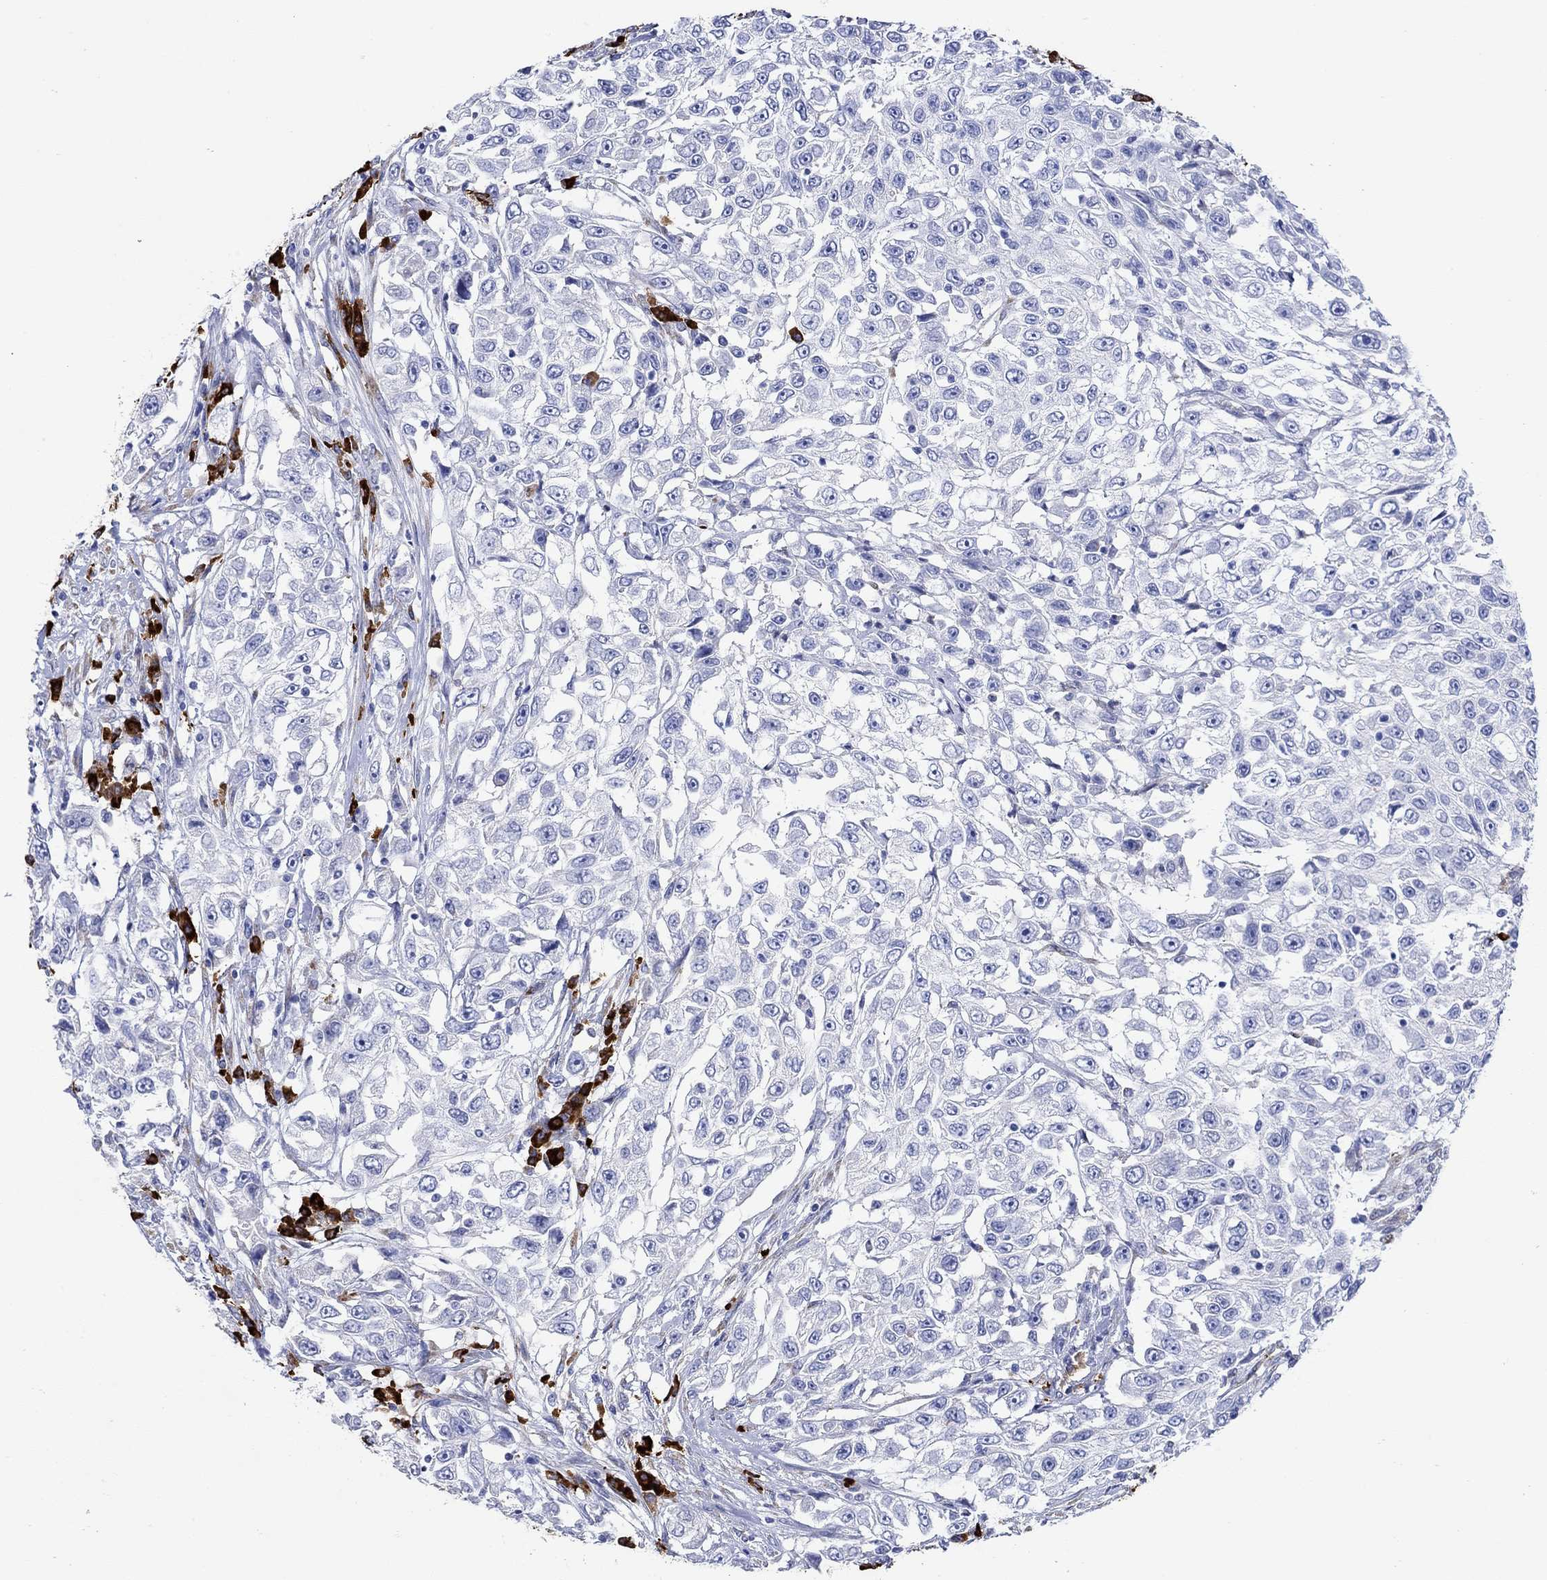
{"staining": {"intensity": "negative", "quantity": "none", "location": "none"}, "tissue": "urothelial cancer", "cell_type": "Tumor cells", "image_type": "cancer", "snomed": [{"axis": "morphology", "description": "Urothelial carcinoma, High grade"}, {"axis": "topography", "description": "Urinary bladder"}], "caption": "Immunohistochemistry of urothelial cancer demonstrates no staining in tumor cells.", "gene": "P2RY6", "patient": {"sex": "female", "age": 56}}